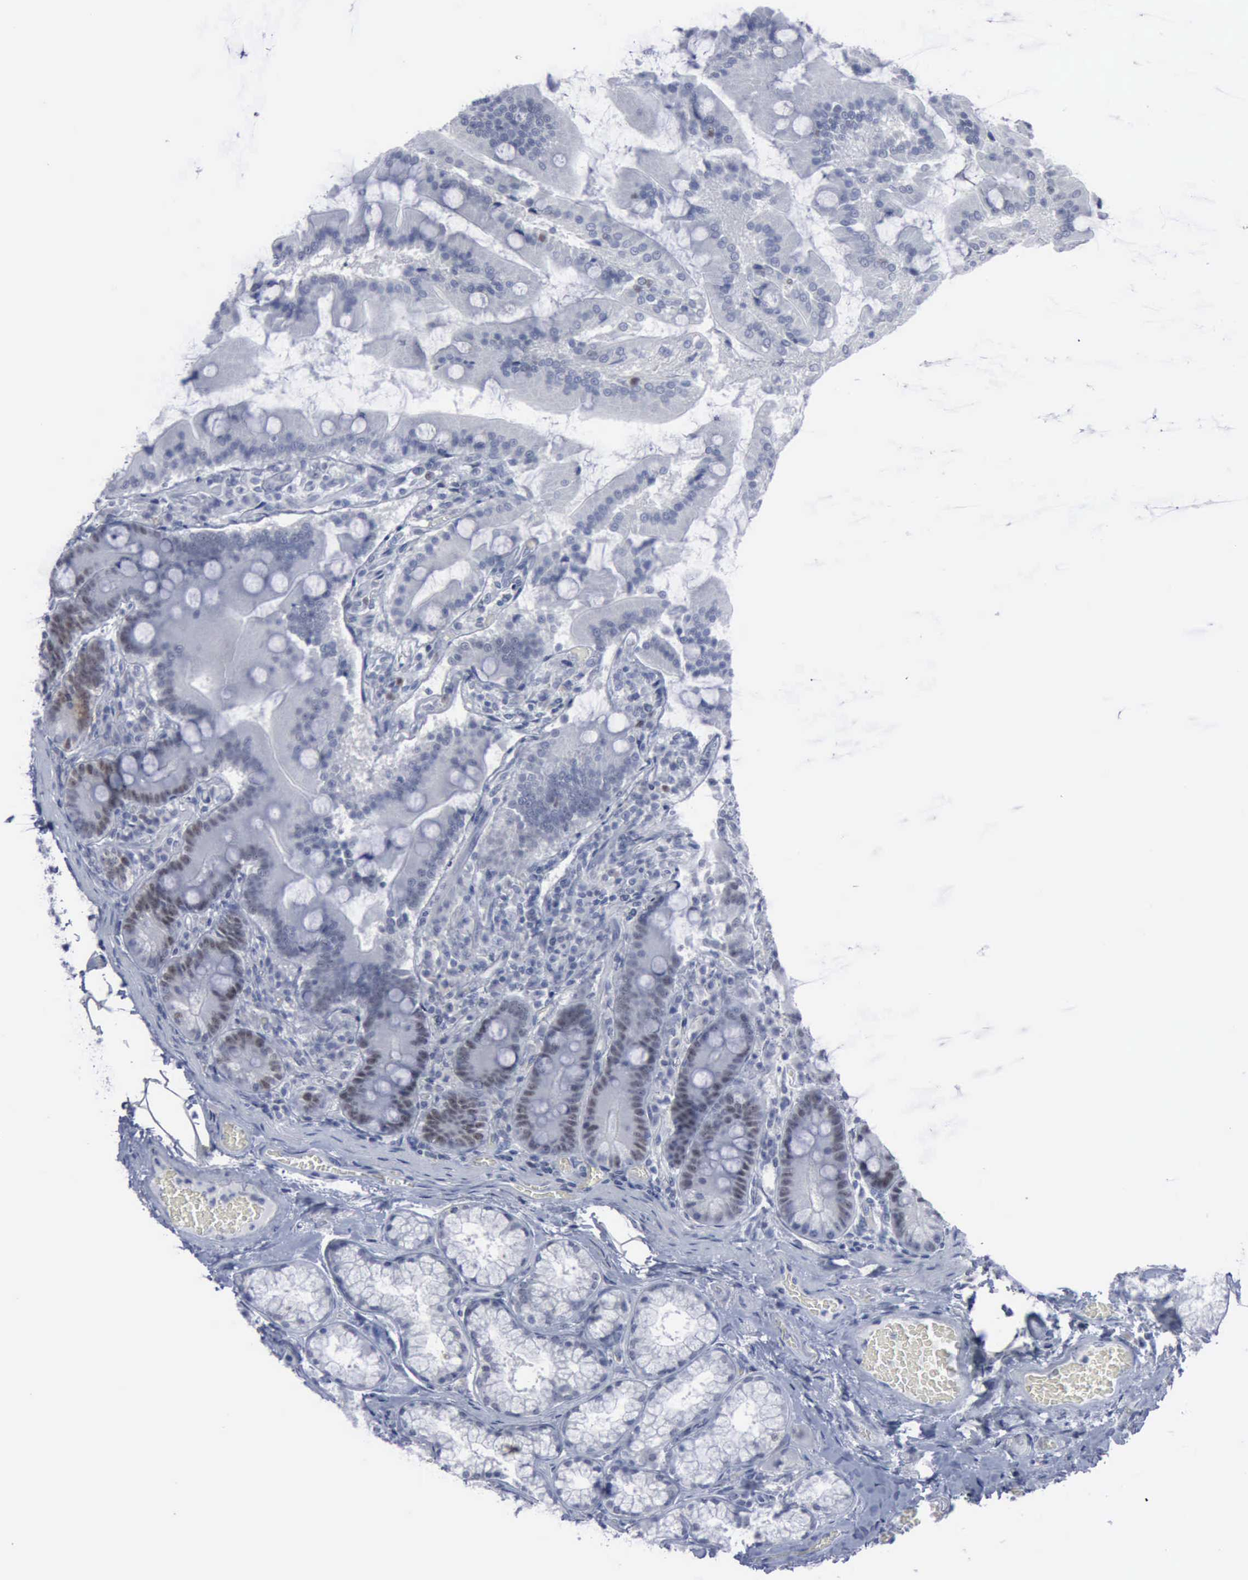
{"staining": {"intensity": "moderate", "quantity": "<25%", "location": "nuclear"}, "tissue": "duodenum", "cell_type": "Glandular cells", "image_type": "normal", "snomed": [{"axis": "morphology", "description": "Normal tissue, NOS"}, {"axis": "topography", "description": "Duodenum"}], "caption": "Protein expression analysis of normal human duodenum reveals moderate nuclear staining in approximately <25% of glandular cells.", "gene": "MCM5", "patient": {"sex": "female", "age": 64}}